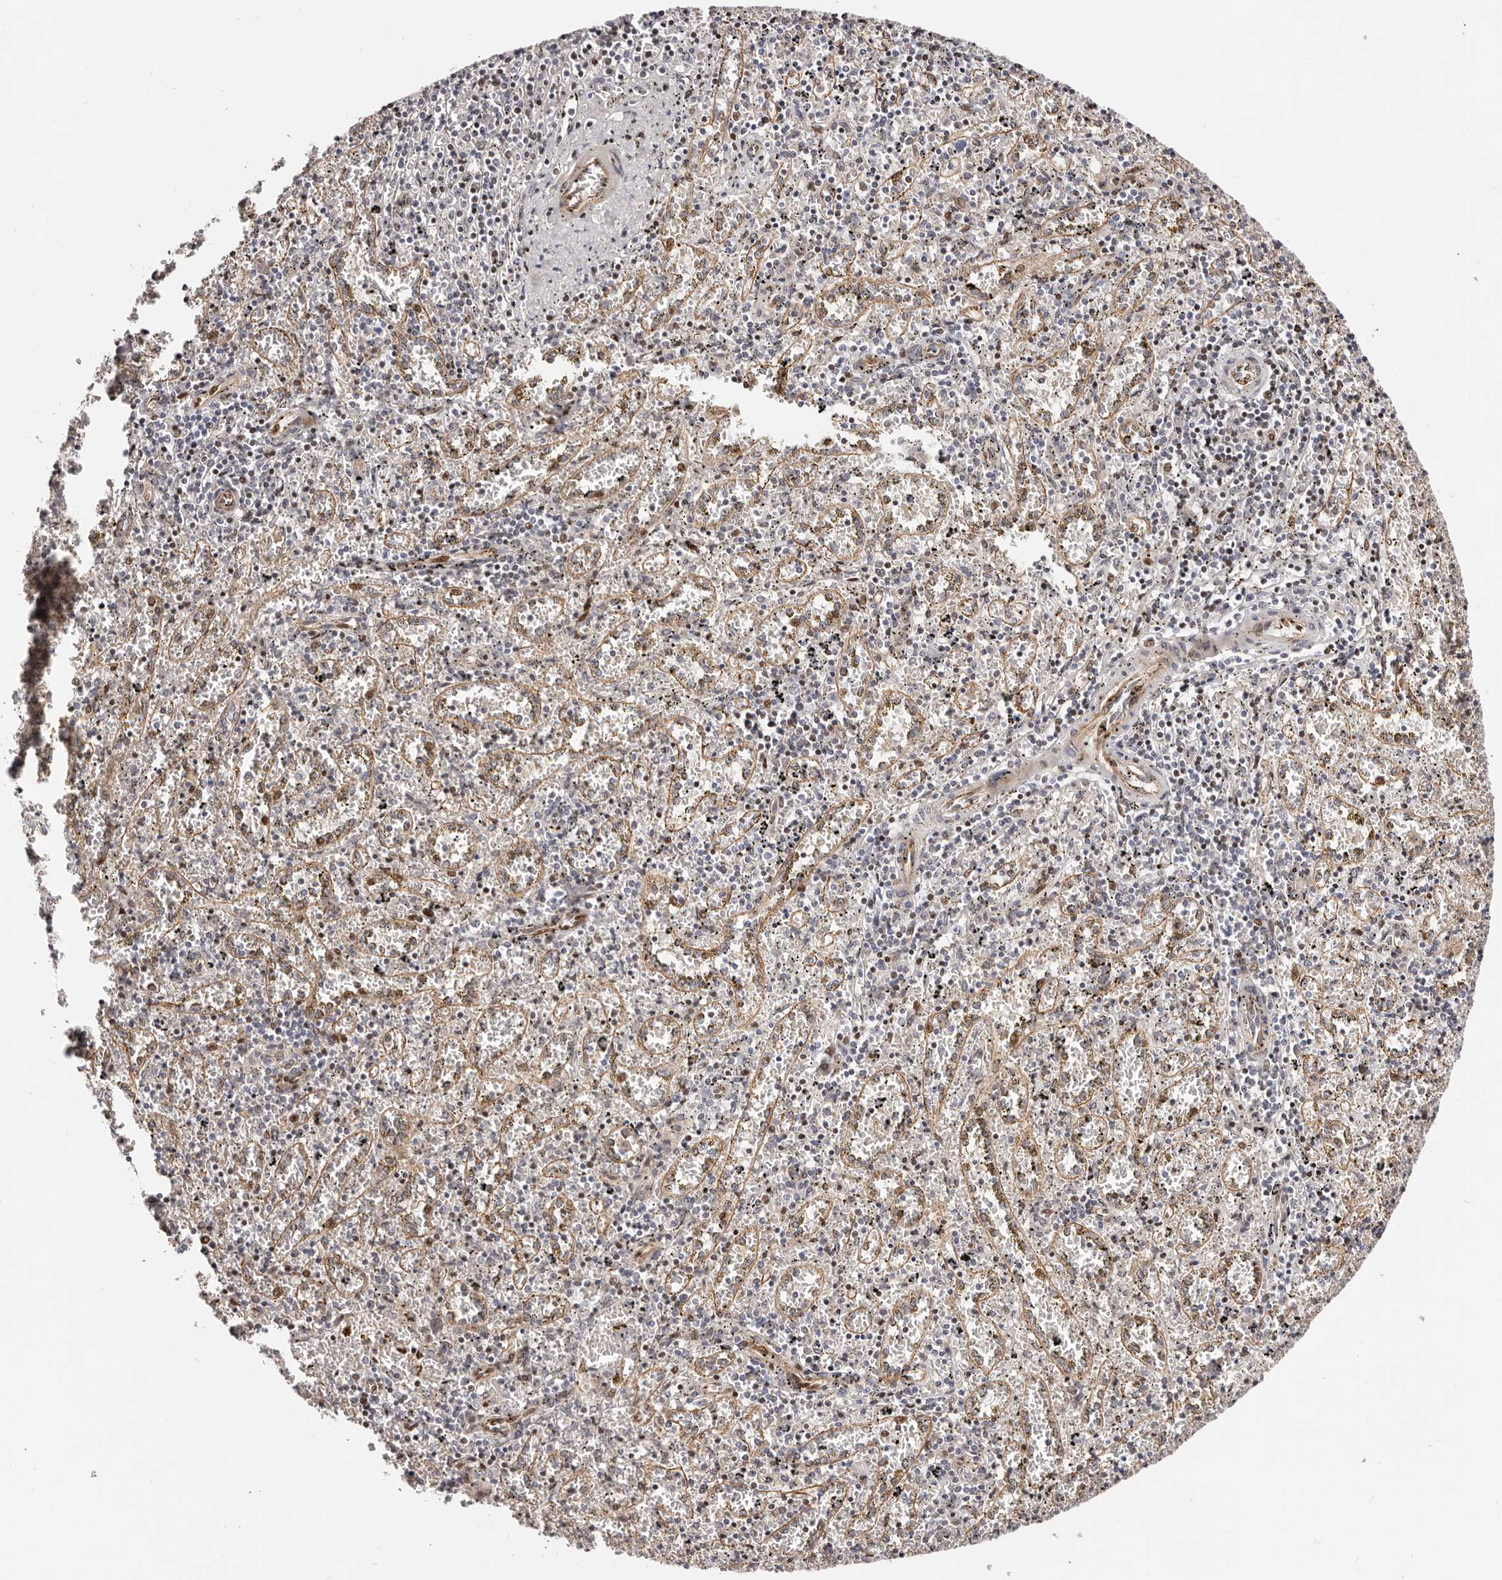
{"staining": {"intensity": "moderate", "quantity": "<25%", "location": "nuclear"}, "tissue": "spleen", "cell_type": "Cells in red pulp", "image_type": "normal", "snomed": [{"axis": "morphology", "description": "Normal tissue, NOS"}, {"axis": "topography", "description": "Spleen"}], "caption": "Immunohistochemical staining of normal spleen shows low levels of moderate nuclear positivity in about <25% of cells in red pulp. (brown staining indicates protein expression, while blue staining denotes nuclei).", "gene": "EPHX3", "patient": {"sex": "male", "age": 11}}